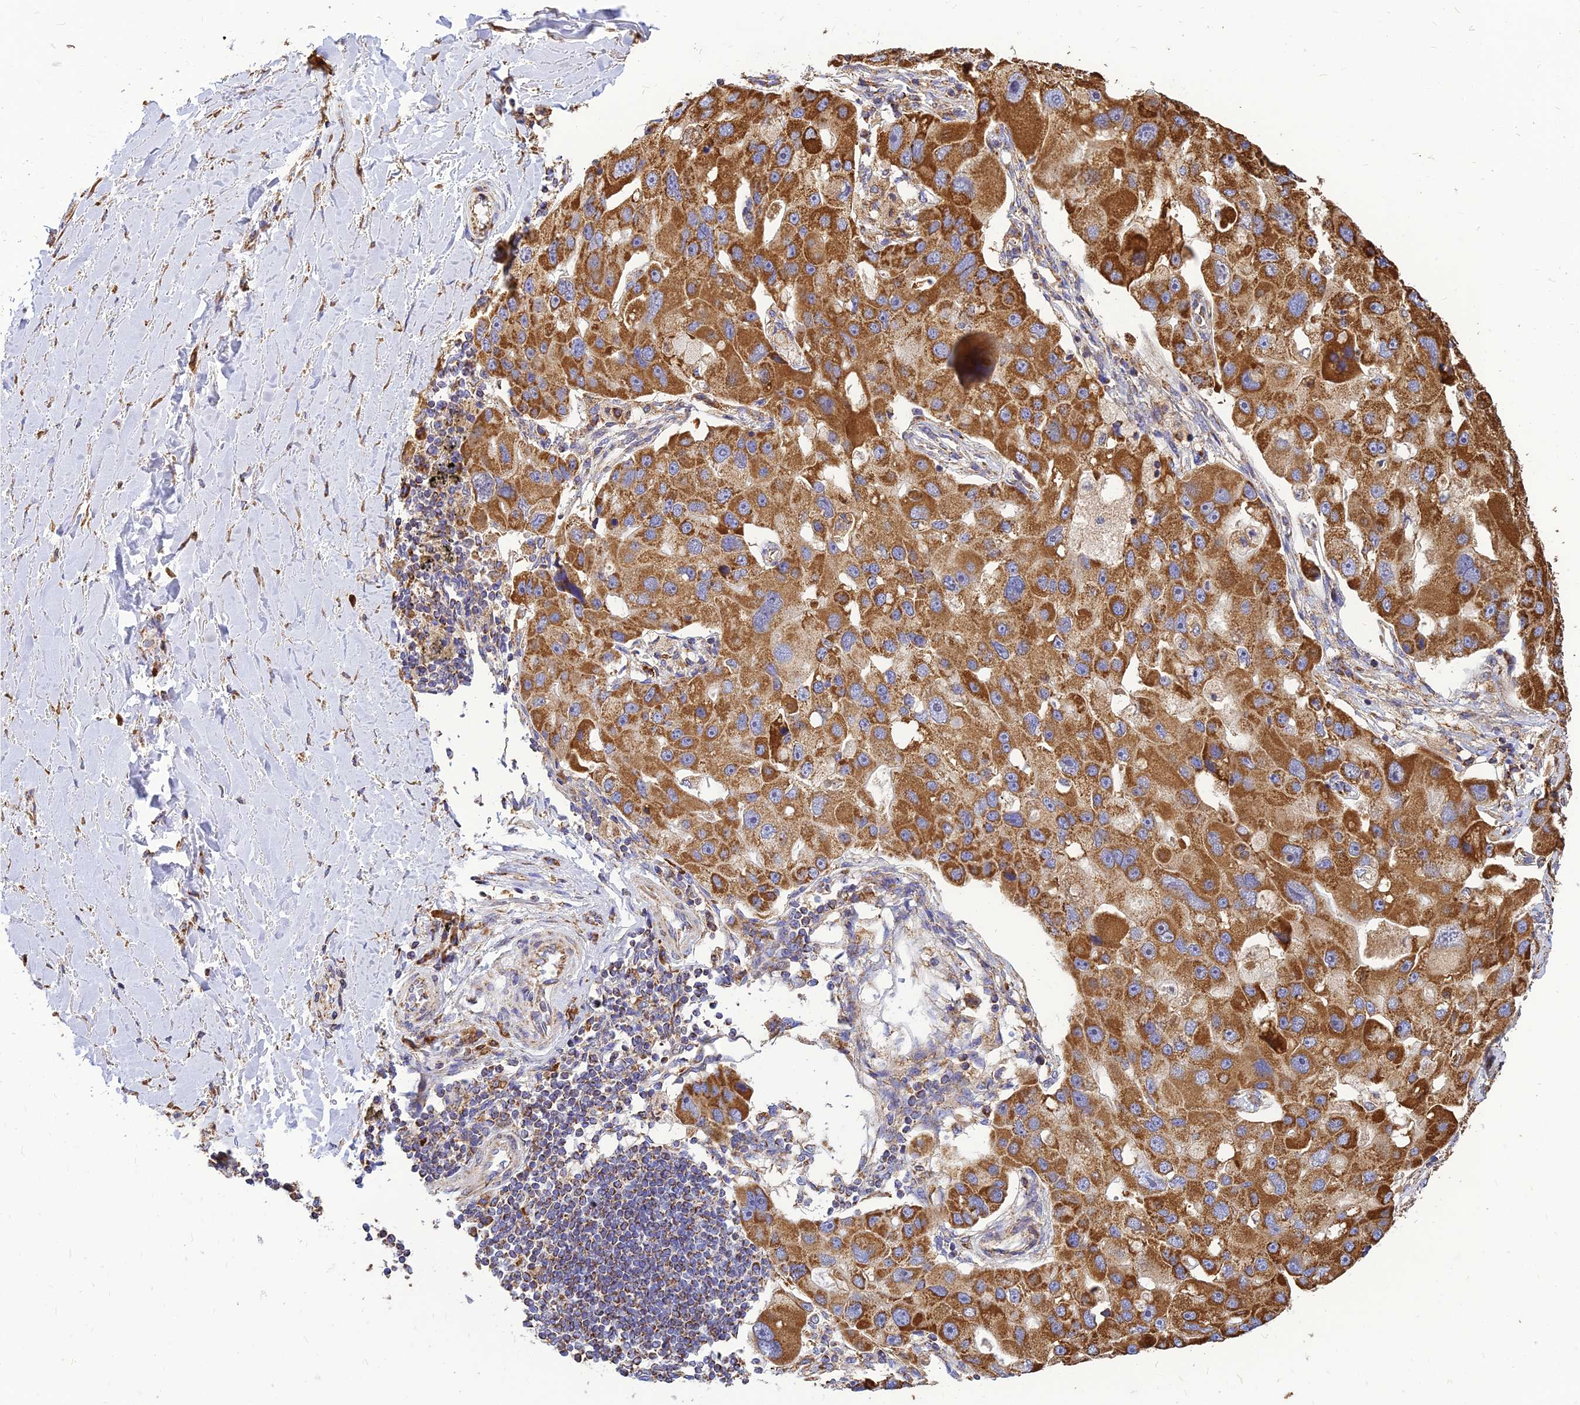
{"staining": {"intensity": "strong", "quantity": ">75%", "location": "cytoplasmic/membranous"}, "tissue": "lung cancer", "cell_type": "Tumor cells", "image_type": "cancer", "snomed": [{"axis": "morphology", "description": "Adenocarcinoma, NOS"}, {"axis": "topography", "description": "Lung"}], "caption": "Lung adenocarcinoma stained with a protein marker exhibits strong staining in tumor cells.", "gene": "THUMPD2", "patient": {"sex": "female", "age": 54}}